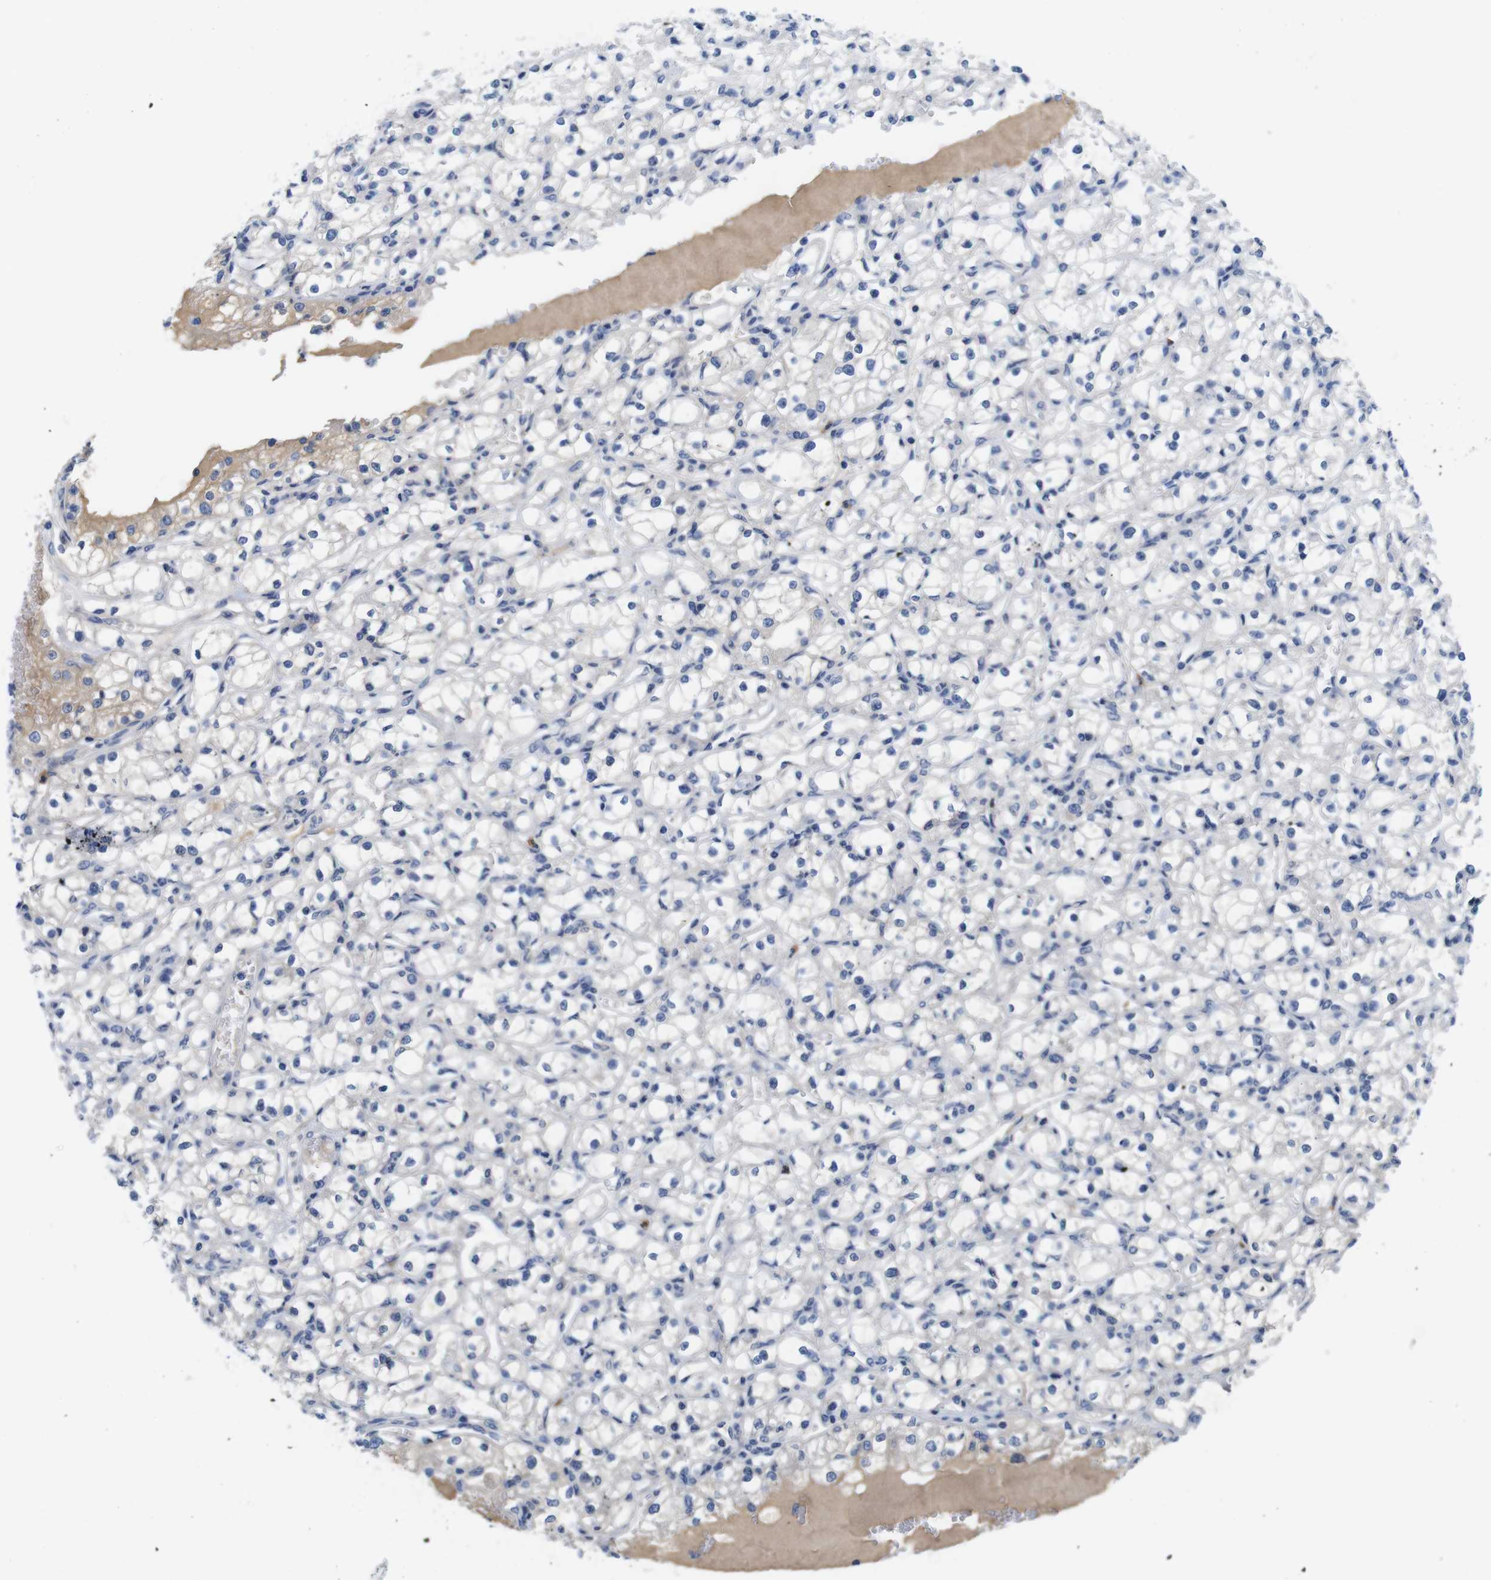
{"staining": {"intensity": "negative", "quantity": "none", "location": "none"}, "tissue": "renal cancer", "cell_type": "Tumor cells", "image_type": "cancer", "snomed": [{"axis": "morphology", "description": "Adenocarcinoma, NOS"}, {"axis": "topography", "description": "Kidney"}], "caption": "IHC photomicrograph of renal cancer (adenocarcinoma) stained for a protein (brown), which reveals no positivity in tumor cells.", "gene": "C1RL", "patient": {"sex": "male", "age": 56}}